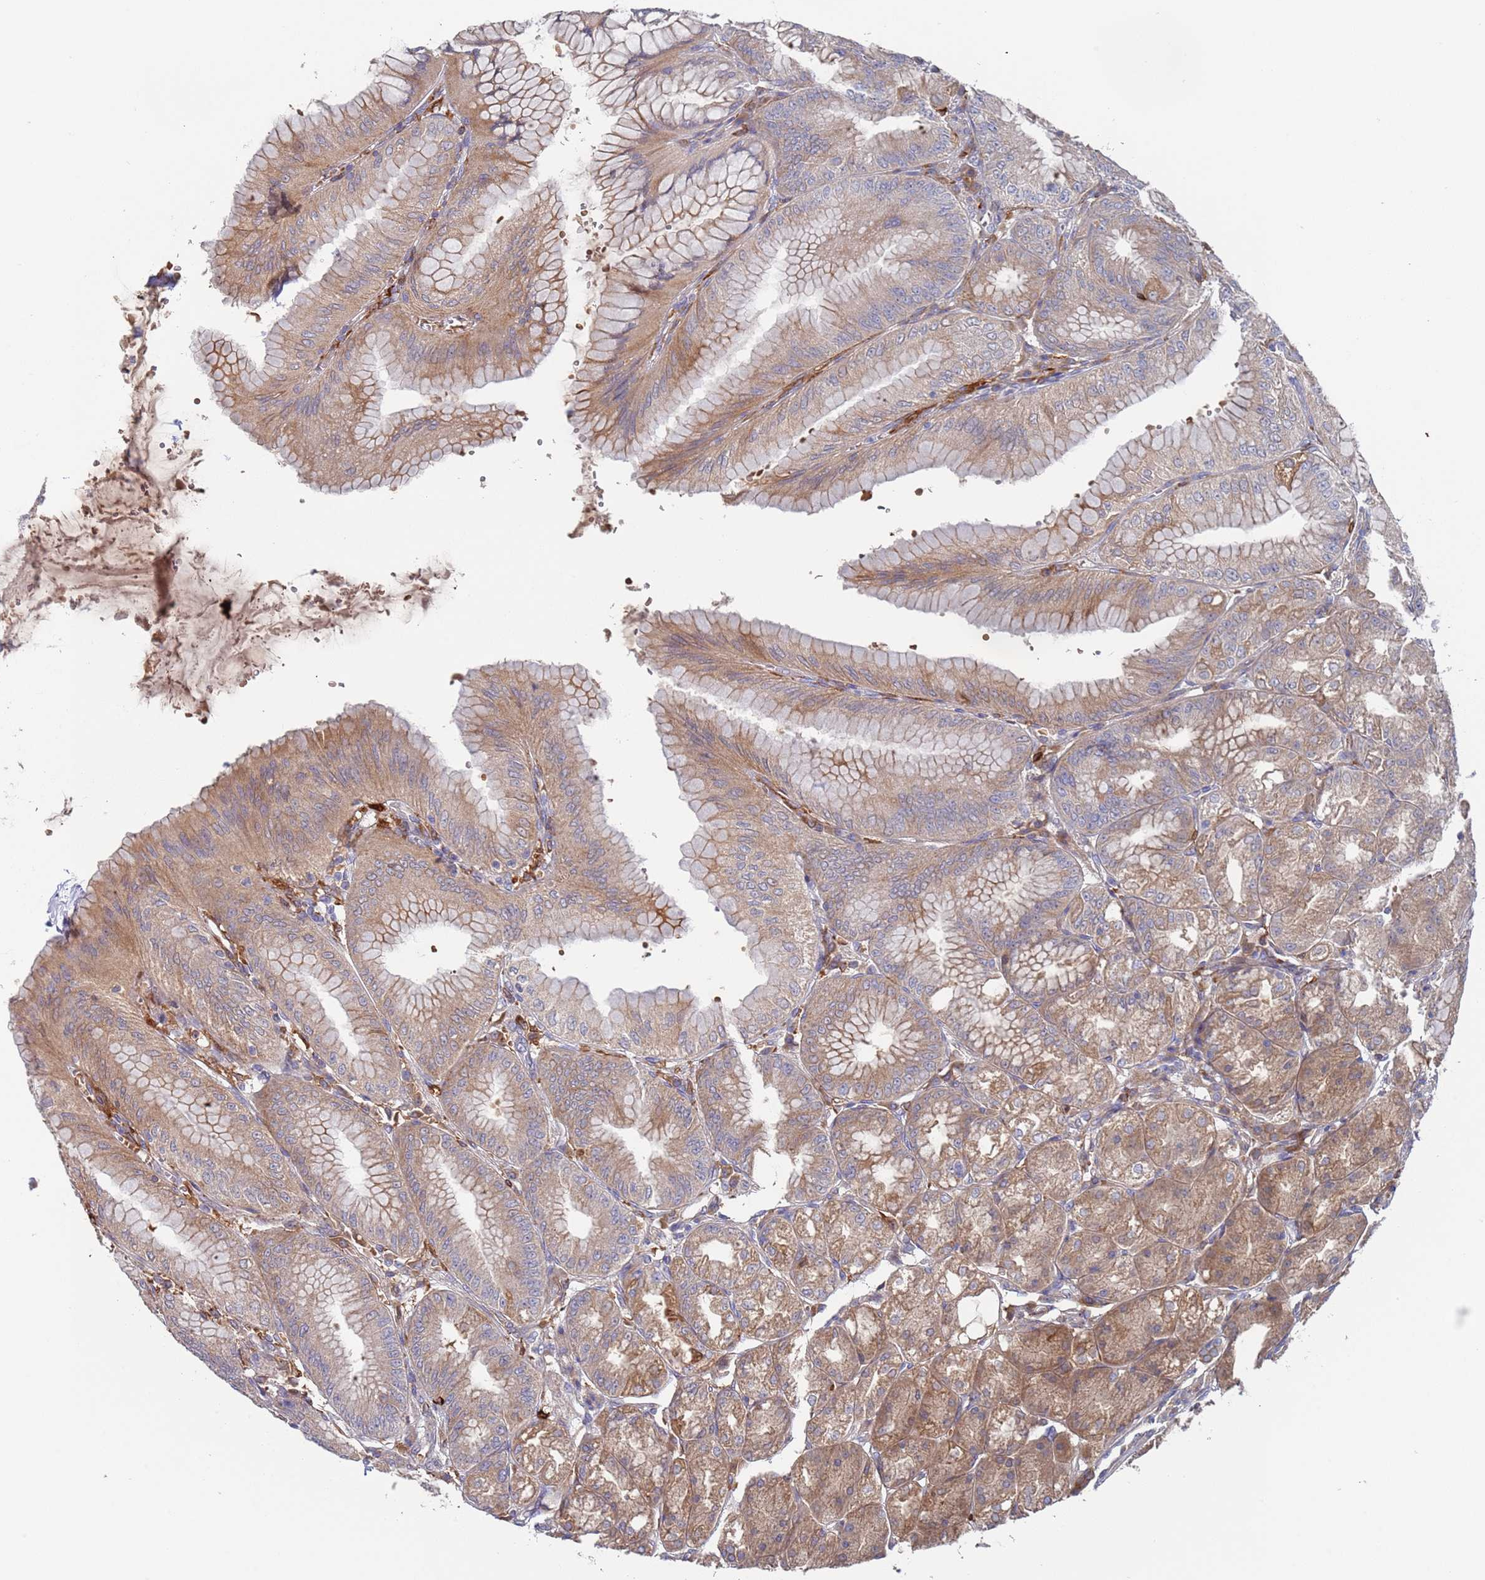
{"staining": {"intensity": "moderate", "quantity": ">75%", "location": "cytoplasmic/membranous"}, "tissue": "stomach", "cell_type": "Glandular cells", "image_type": "normal", "snomed": [{"axis": "morphology", "description": "Normal tissue, NOS"}, {"axis": "topography", "description": "Stomach, lower"}], "caption": "An IHC photomicrograph of unremarkable tissue is shown. Protein staining in brown labels moderate cytoplasmic/membranous positivity in stomach within glandular cells.", "gene": "MALRD1", "patient": {"sex": "male", "age": 71}}